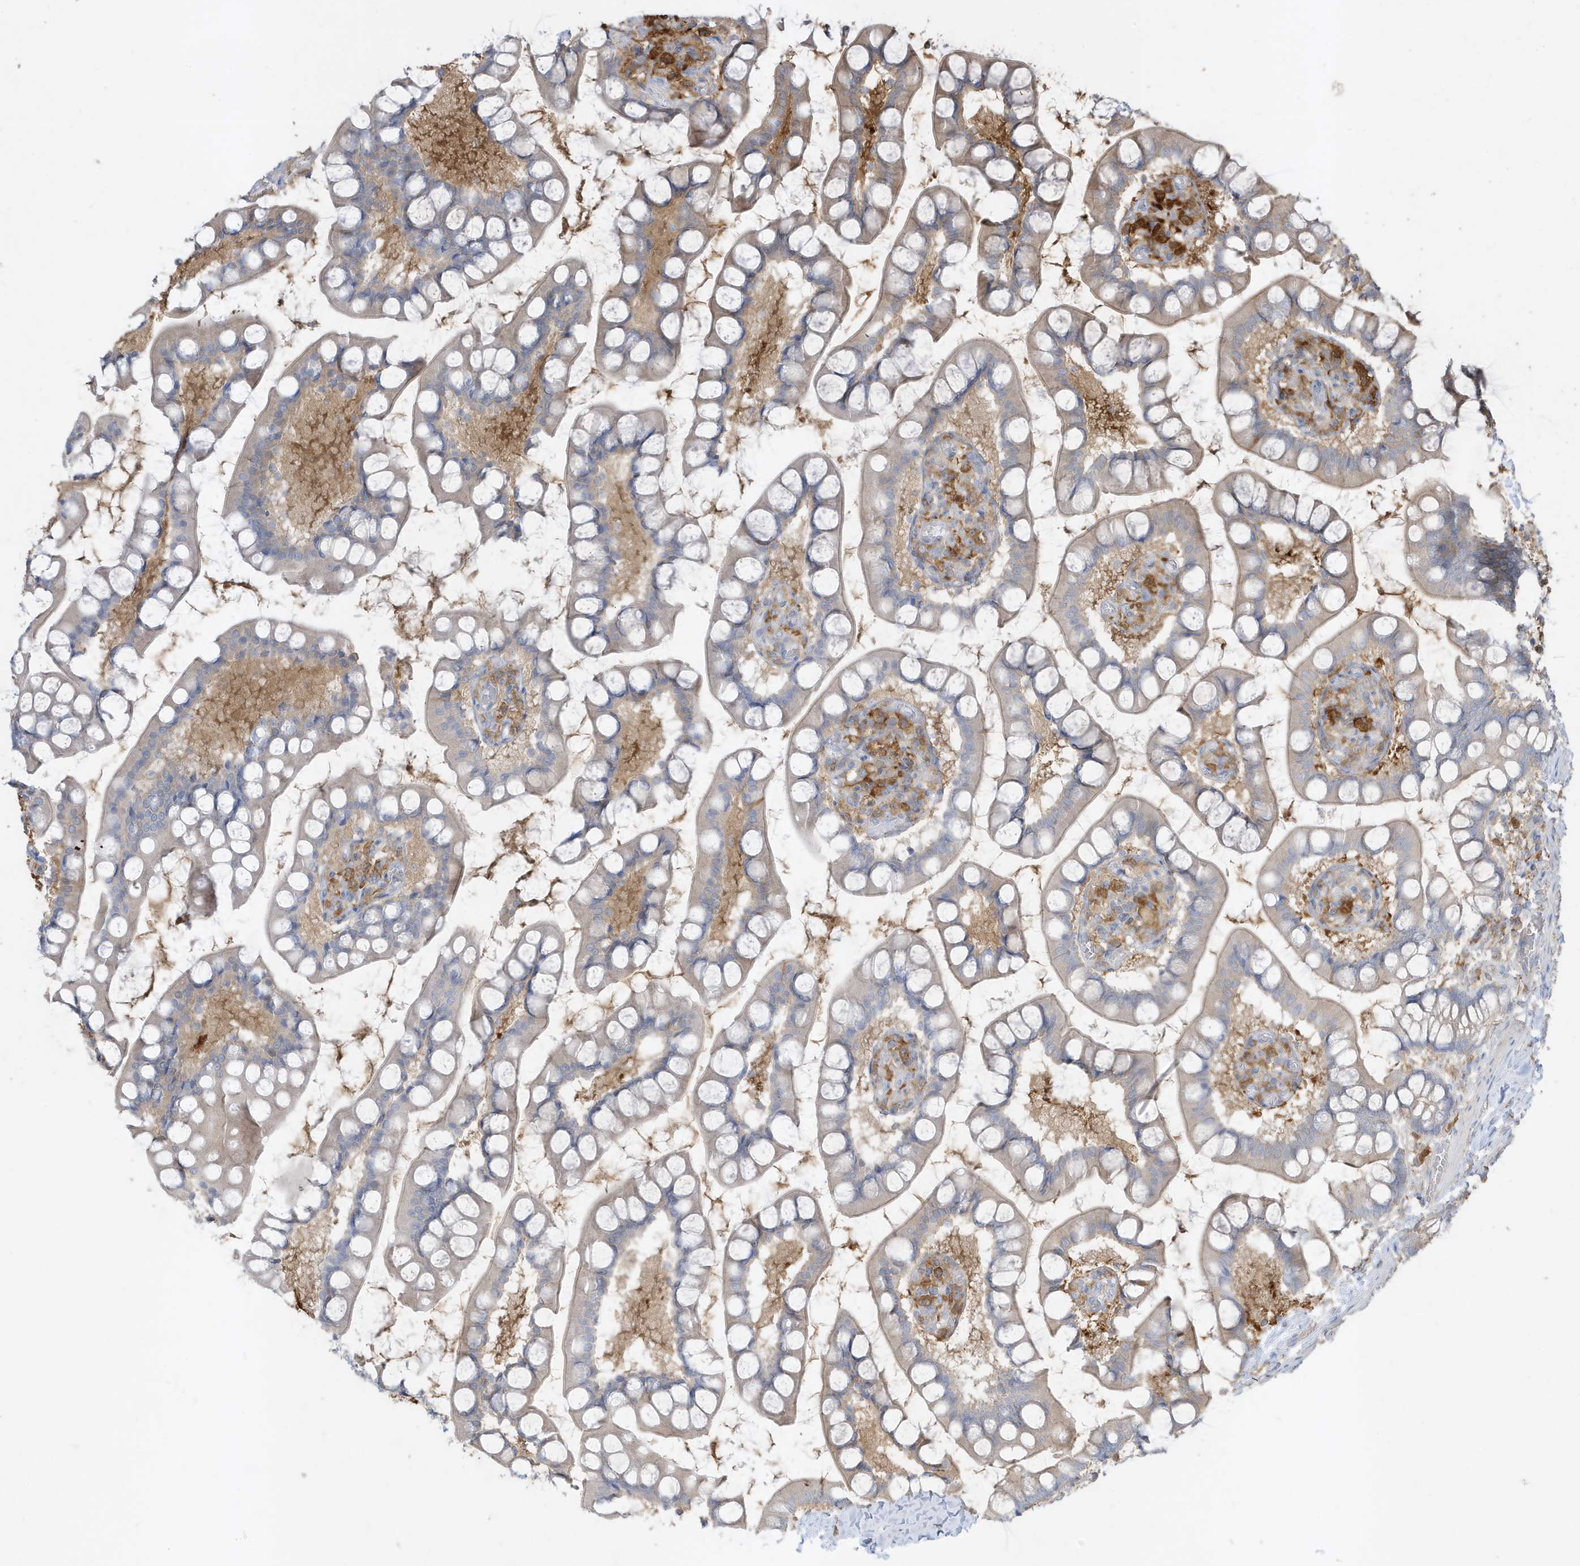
{"staining": {"intensity": "weak", "quantity": "<25%", "location": "cytoplasmic/membranous"}, "tissue": "small intestine", "cell_type": "Glandular cells", "image_type": "normal", "snomed": [{"axis": "morphology", "description": "Normal tissue, NOS"}, {"axis": "topography", "description": "Small intestine"}], "caption": "Human small intestine stained for a protein using IHC displays no expression in glandular cells.", "gene": "ABTB1", "patient": {"sex": "male", "age": 52}}